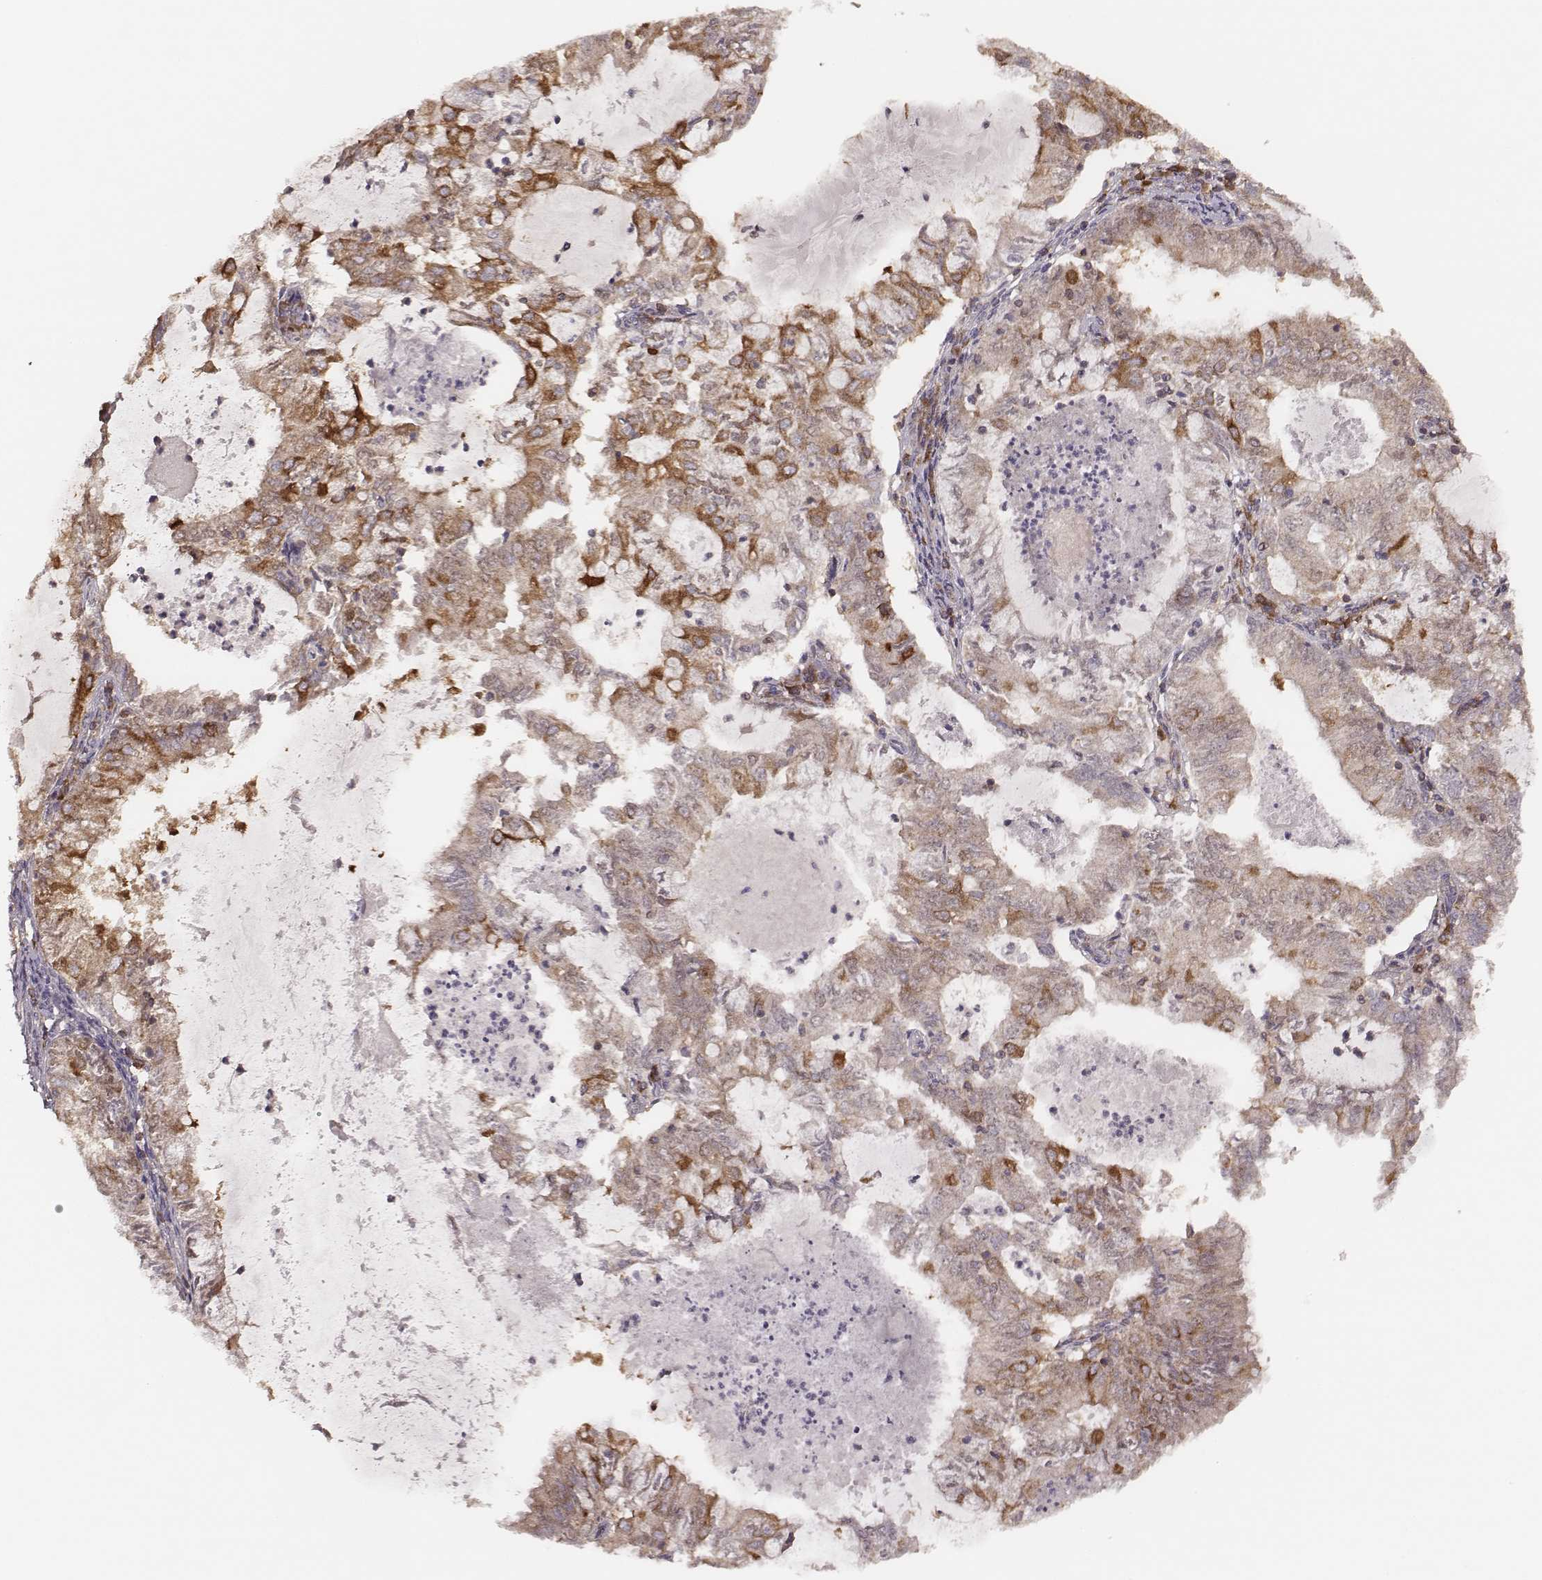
{"staining": {"intensity": "moderate", "quantity": ">75%", "location": "cytoplasmic/membranous"}, "tissue": "endometrial cancer", "cell_type": "Tumor cells", "image_type": "cancer", "snomed": [{"axis": "morphology", "description": "Adenocarcinoma, NOS"}, {"axis": "topography", "description": "Endometrium"}], "caption": "A histopathology image of adenocarcinoma (endometrial) stained for a protein reveals moderate cytoplasmic/membranous brown staining in tumor cells. The staining was performed using DAB, with brown indicating positive protein expression. Nuclei are stained blue with hematoxylin.", "gene": "CARS1", "patient": {"sex": "female", "age": 57}}